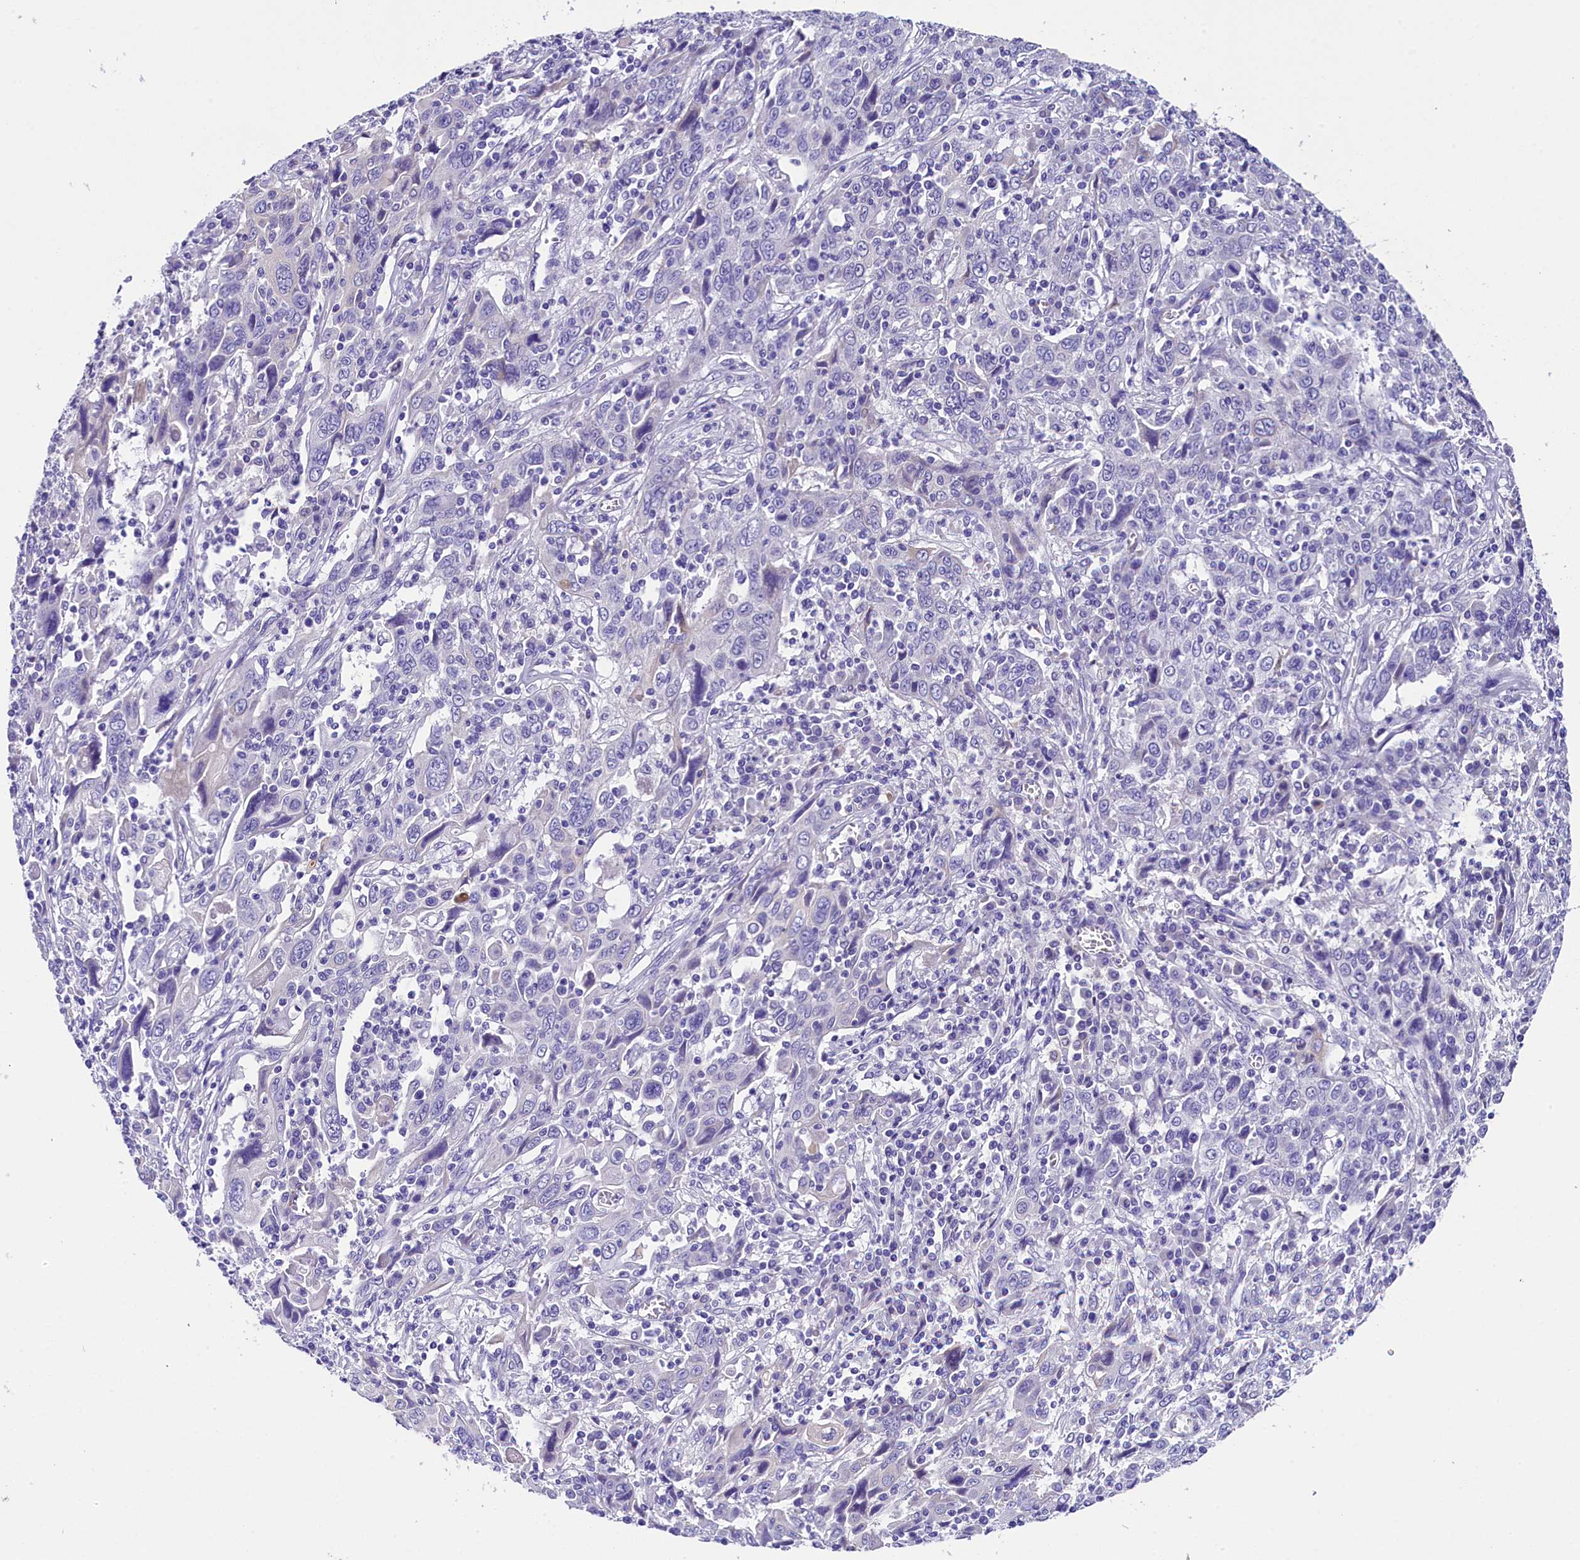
{"staining": {"intensity": "negative", "quantity": "none", "location": "none"}, "tissue": "cervical cancer", "cell_type": "Tumor cells", "image_type": "cancer", "snomed": [{"axis": "morphology", "description": "Squamous cell carcinoma, NOS"}, {"axis": "topography", "description": "Cervix"}], "caption": "DAB immunohistochemical staining of squamous cell carcinoma (cervical) shows no significant expression in tumor cells.", "gene": "SOD3", "patient": {"sex": "female", "age": 46}}